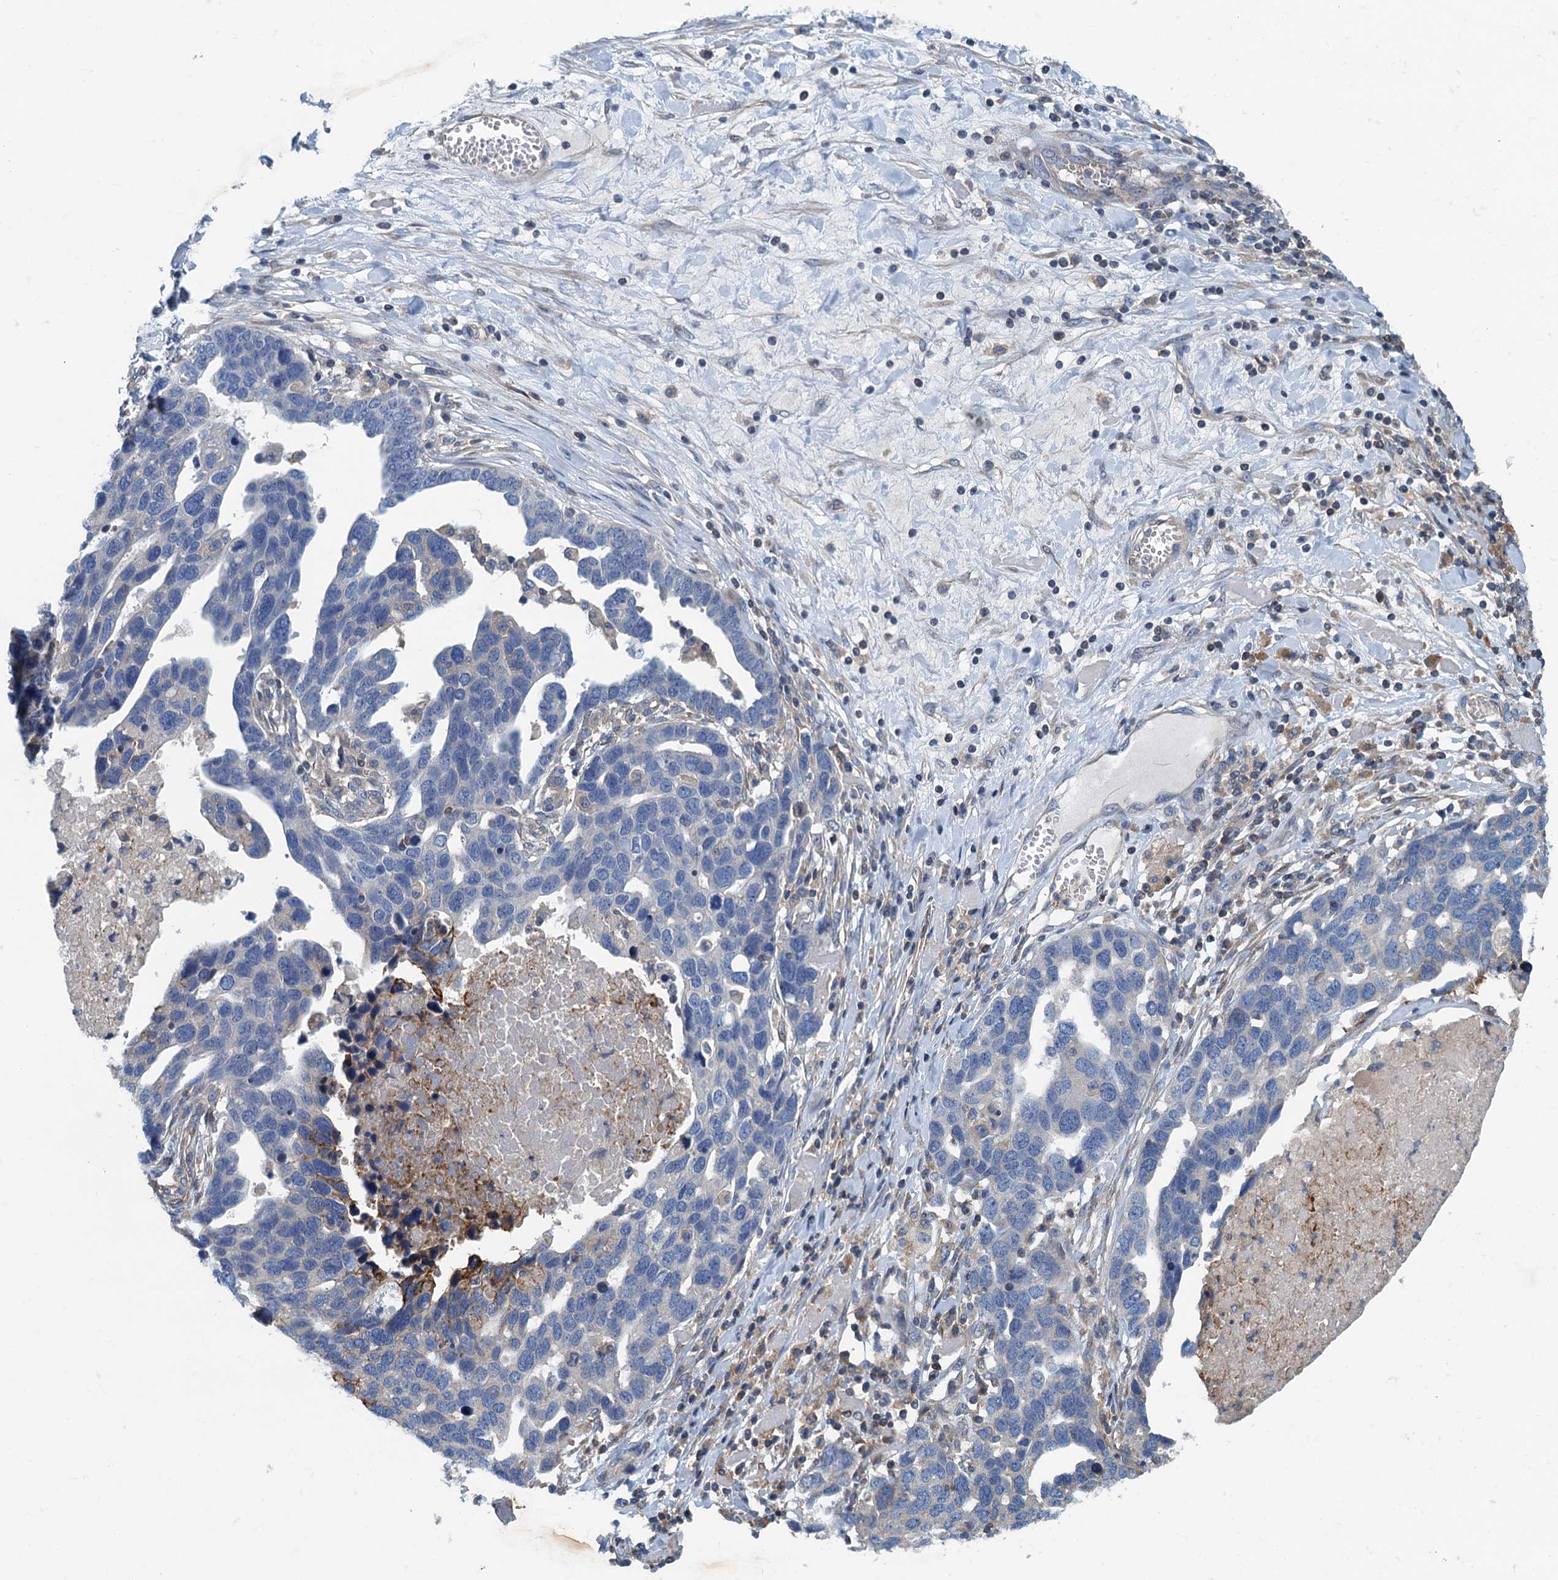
{"staining": {"intensity": "negative", "quantity": "none", "location": "none"}, "tissue": "ovarian cancer", "cell_type": "Tumor cells", "image_type": "cancer", "snomed": [{"axis": "morphology", "description": "Cystadenocarcinoma, serous, NOS"}, {"axis": "topography", "description": "Ovary"}], "caption": "Immunohistochemistry (IHC) image of neoplastic tissue: human ovarian cancer stained with DAB (3,3'-diaminobenzidine) reveals no significant protein positivity in tumor cells.", "gene": "PPP1R14D", "patient": {"sex": "female", "age": 54}}